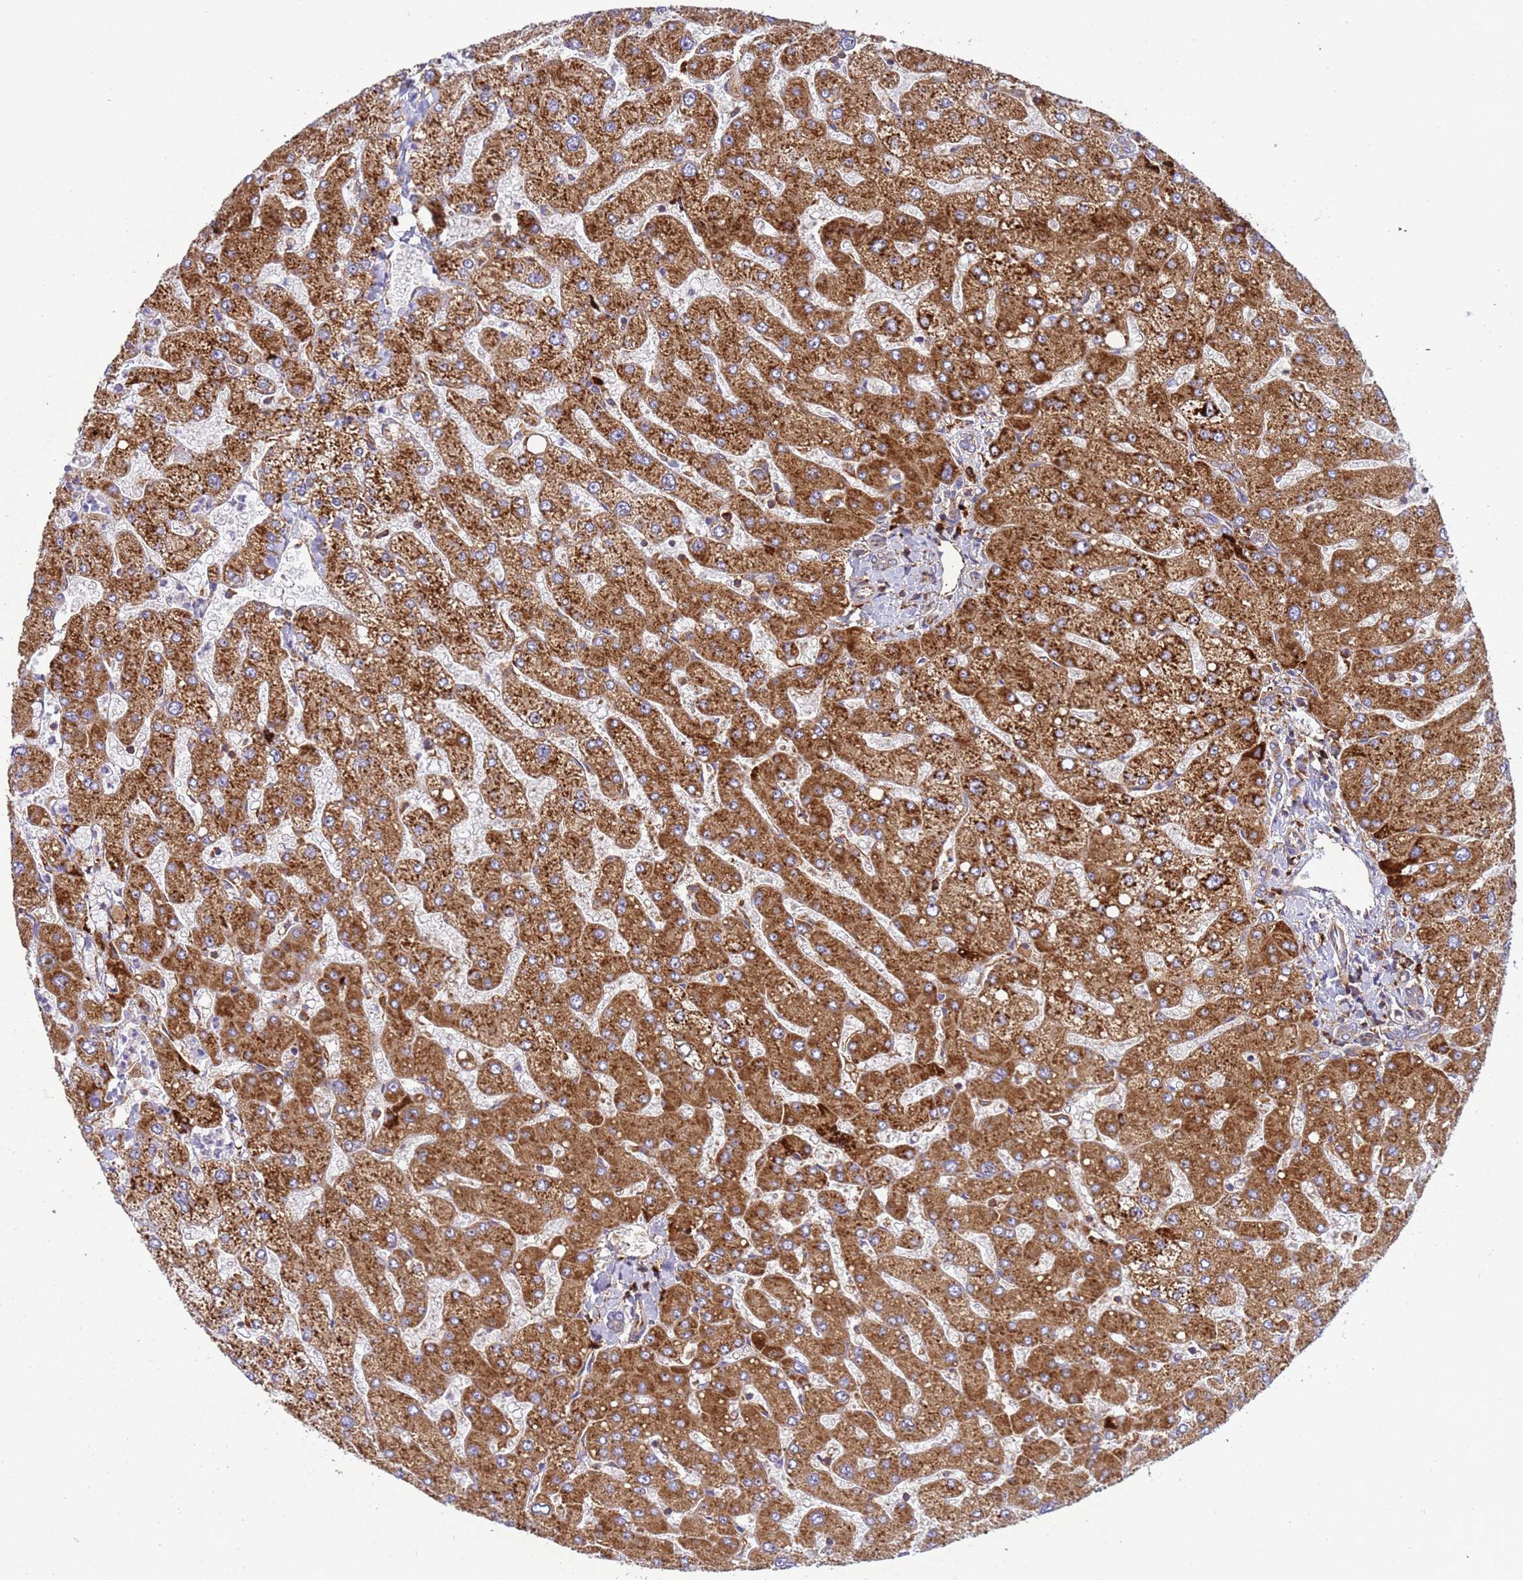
{"staining": {"intensity": "moderate", "quantity": ">75%", "location": "cytoplasmic/membranous"}, "tissue": "liver", "cell_type": "Cholangiocytes", "image_type": "normal", "snomed": [{"axis": "morphology", "description": "Normal tissue, NOS"}, {"axis": "topography", "description": "Liver"}], "caption": "Approximately >75% of cholangiocytes in unremarkable liver show moderate cytoplasmic/membranous protein positivity as visualized by brown immunohistochemical staining.", "gene": "RPL36", "patient": {"sex": "male", "age": 55}}